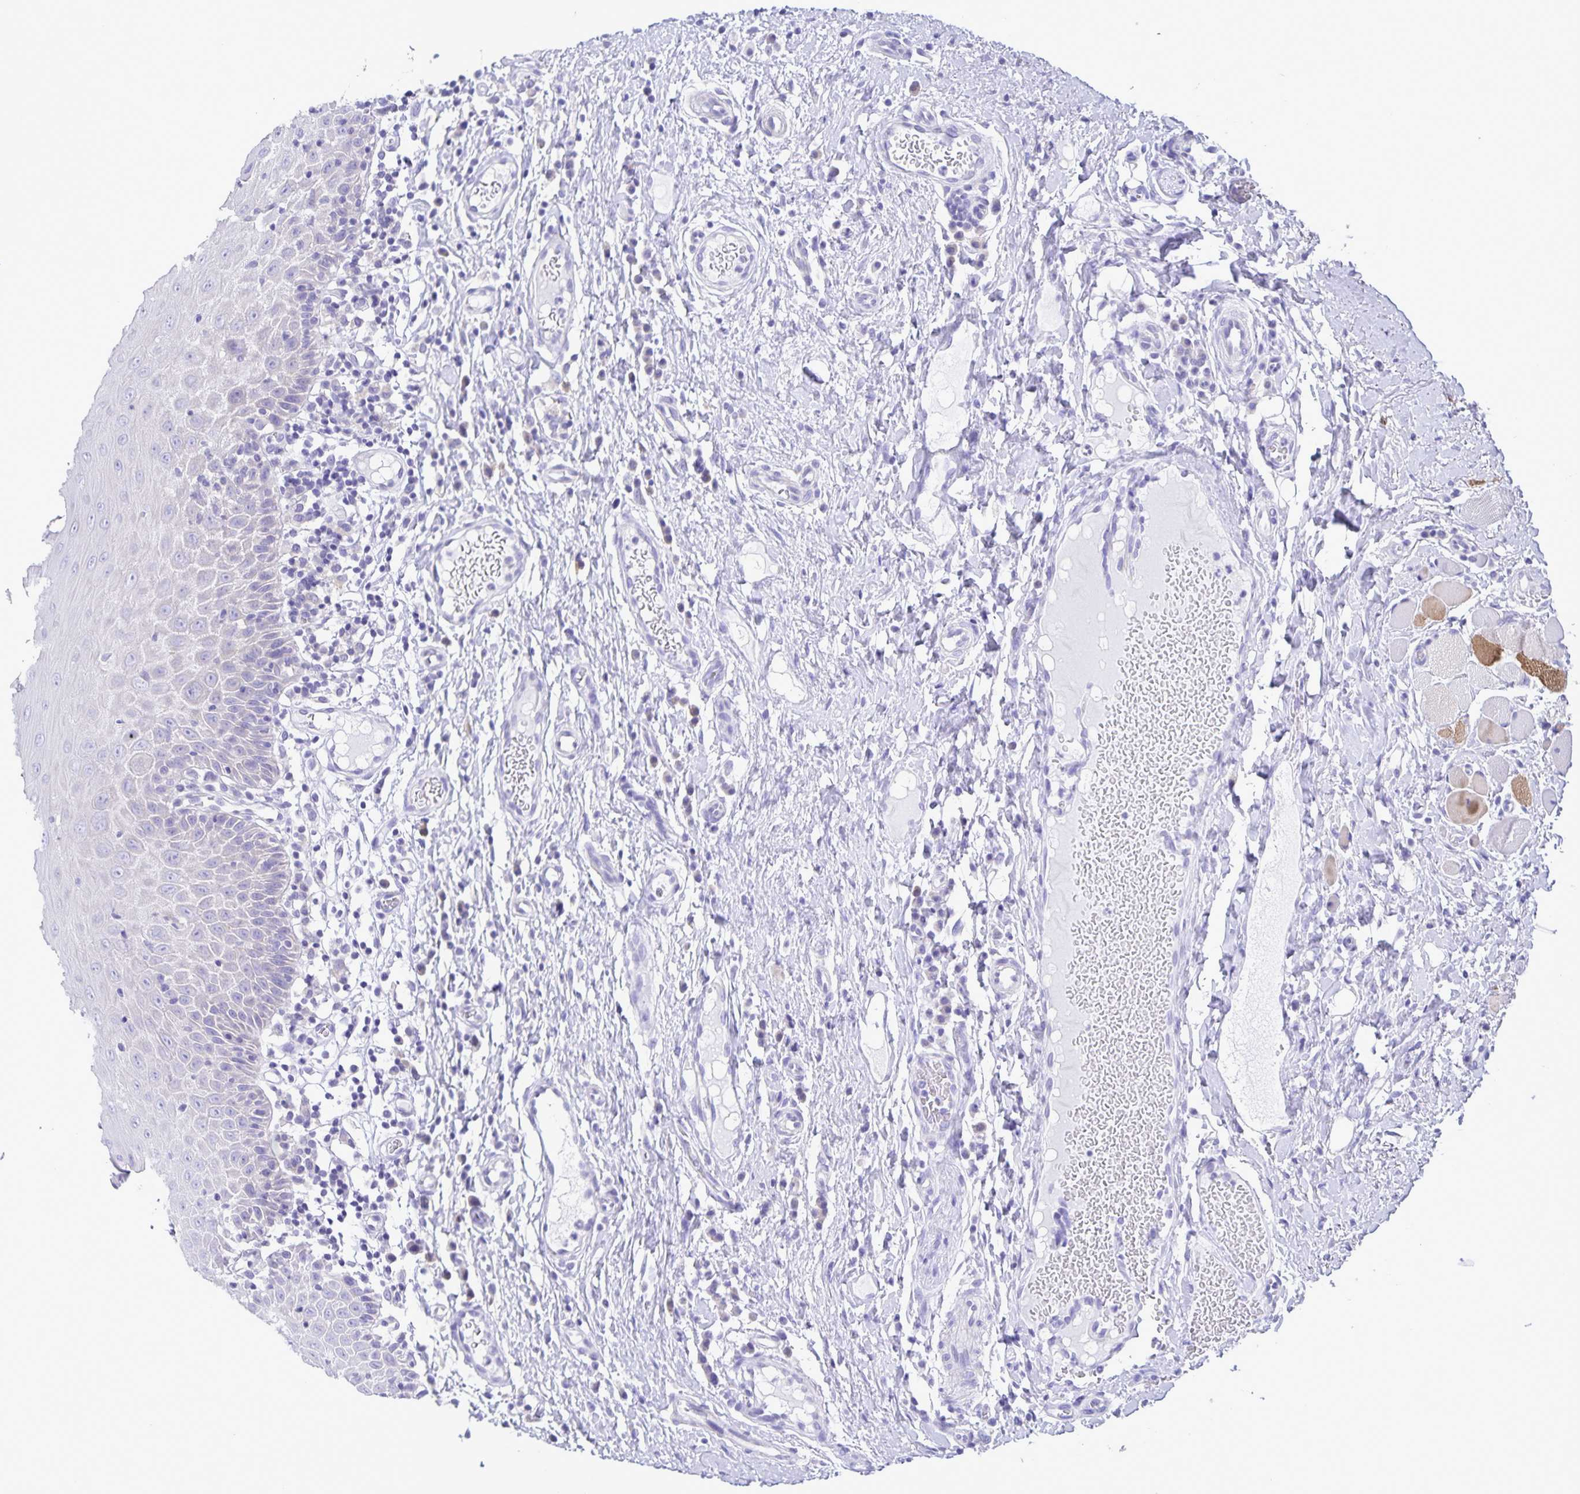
{"staining": {"intensity": "negative", "quantity": "none", "location": "none"}, "tissue": "oral mucosa", "cell_type": "Squamous epithelial cells", "image_type": "normal", "snomed": [{"axis": "morphology", "description": "Normal tissue, NOS"}, {"axis": "topography", "description": "Oral tissue"}, {"axis": "topography", "description": "Tounge, NOS"}], "caption": "The image demonstrates no significant positivity in squamous epithelial cells of oral mucosa. (Brightfield microscopy of DAB (3,3'-diaminobenzidine) immunohistochemistry (IHC) at high magnification).", "gene": "CAPSL", "patient": {"sex": "female", "age": 58}}